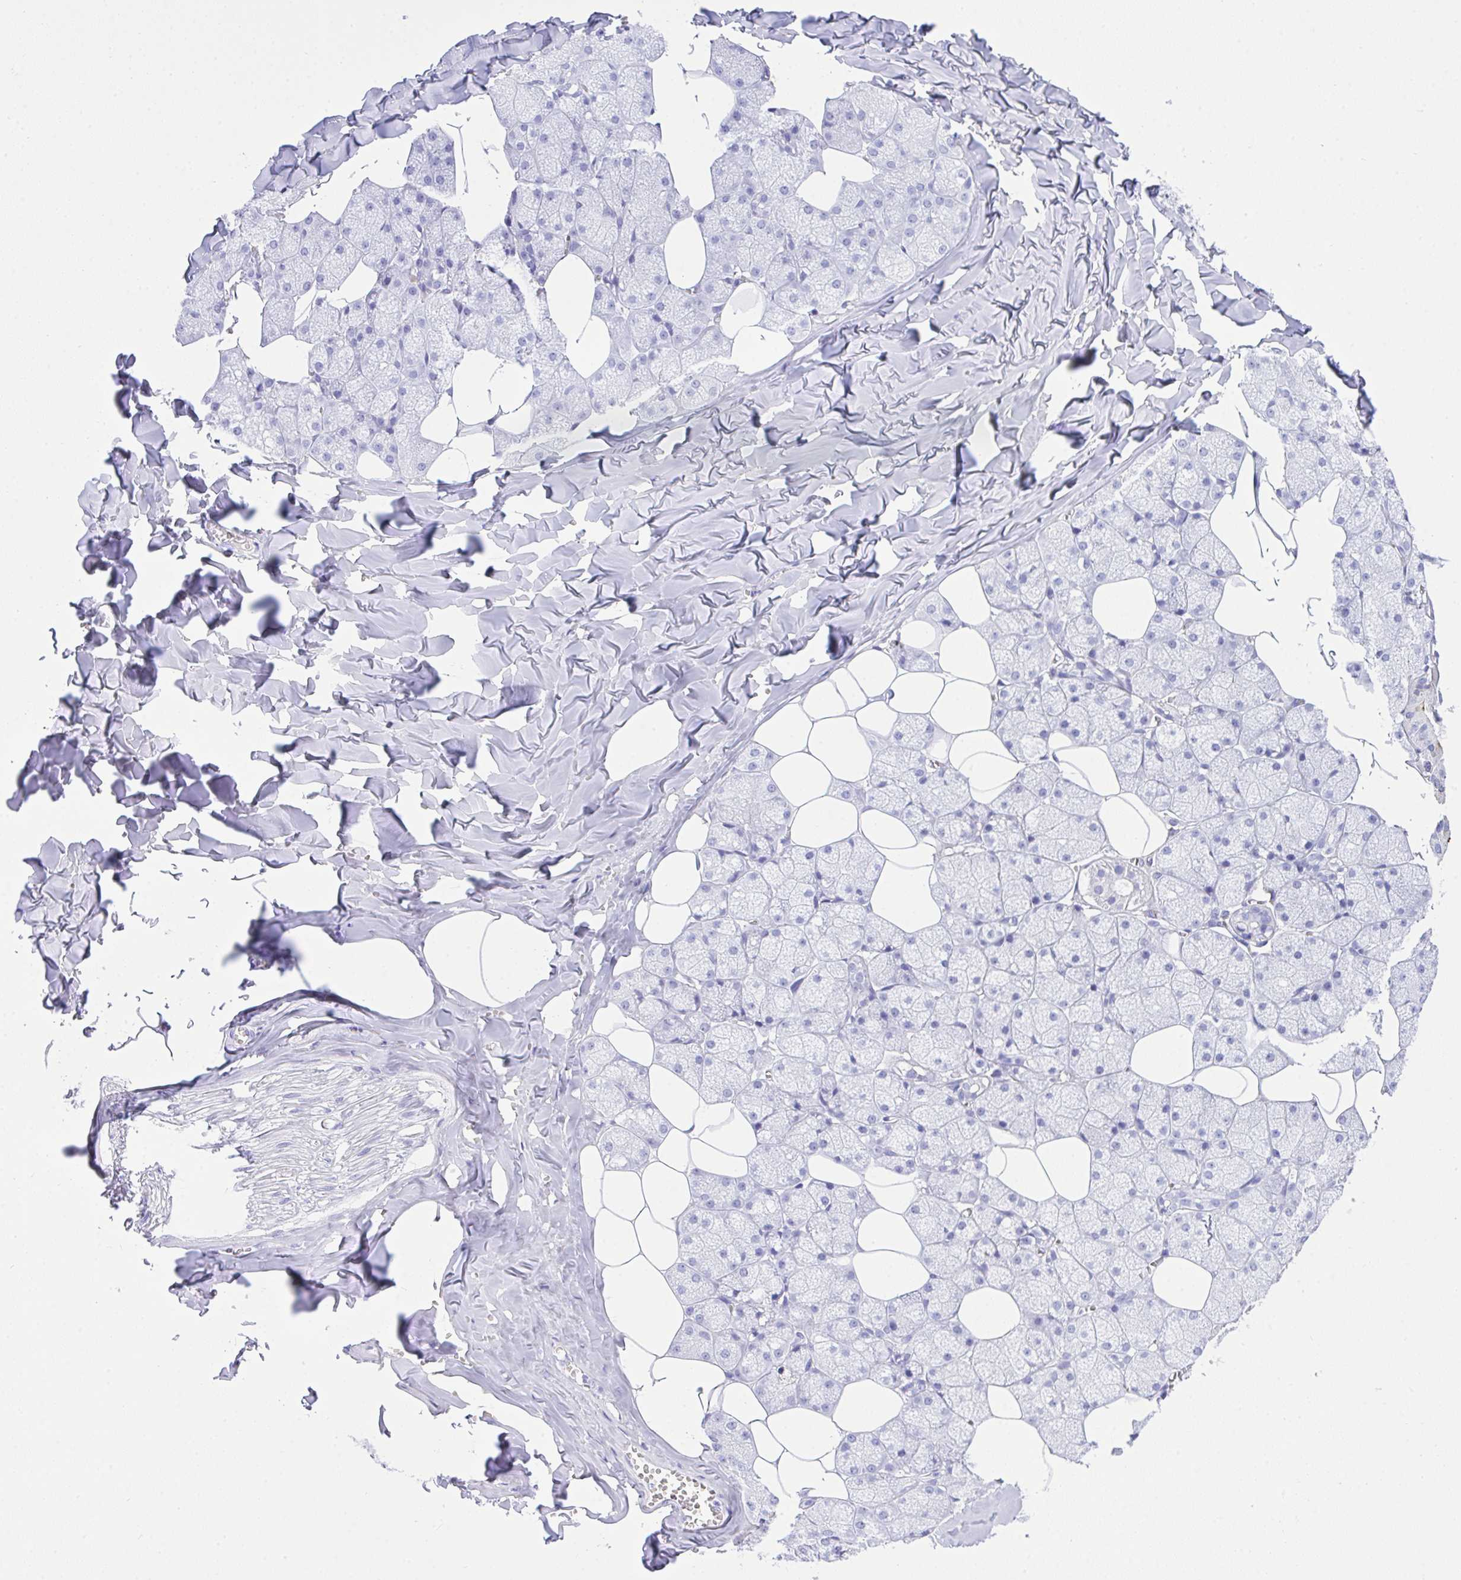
{"staining": {"intensity": "negative", "quantity": "none", "location": "none"}, "tissue": "salivary gland", "cell_type": "Glandular cells", "image_type": "normal", "snomed": [{"axis": "morphology", "description": "Normal tissue, NOS"}, {"axis": "topography", "description": "Salivary gland"}, {"axis": "topography", "description": "Peripheral nerve tissue"}], "caption": "The immunohistochemistry (IHC) image has no significant positivity in glandular cells of salivary gland. The staining was performed using DAB (3,3'-diaminobenzidine) to visualize the protein expression in brown, while the nuclei were stained in blue with hematoxylin (Magnification: 20x).", "gene": "AKR1D1", "patient": {"sex": "male", "age": 38}}